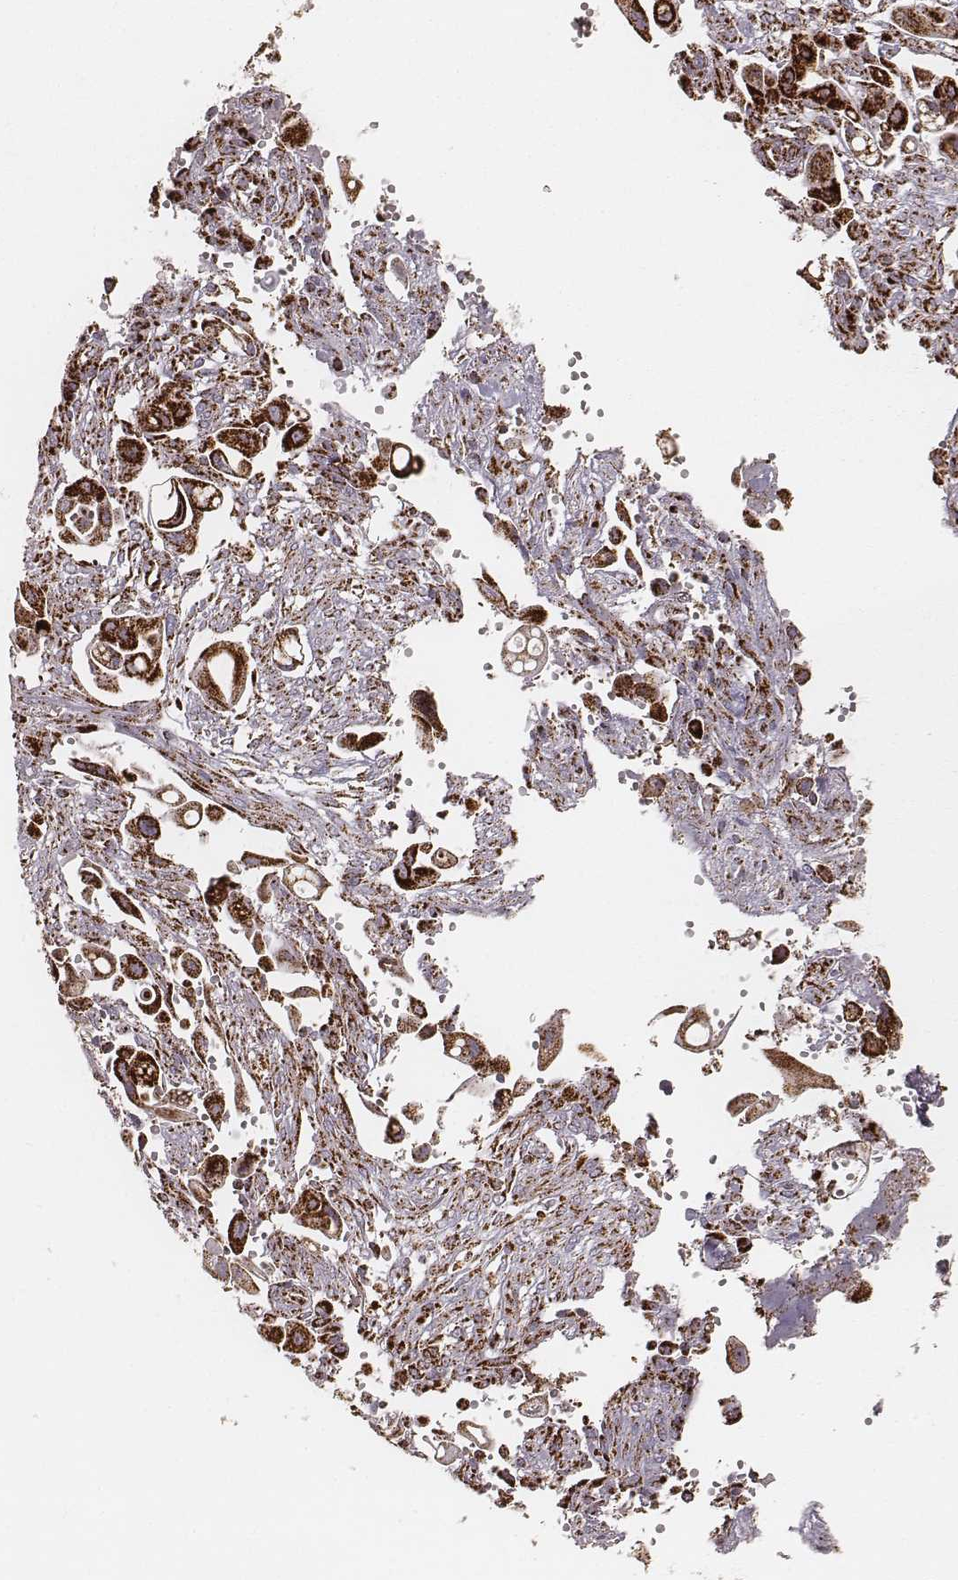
{"staining": {"intensity": "strong", "quantity": ">75%", "location": "cytoplasmic/membranous"}, "tissue": "pancreatic cancer", "cell_type": "Tumor cells", "image_type": "cancer", "snomed": [{"axis": "morphology", "description": "Adenocarcinoma, NOS"}, {"axis": "topography", "description": "Pancreas"}], "caption": "The image reveals staining of adenocarcinoma (pancreatic), revealing strong cytoplasmic/membranous protein positivity (brown color) within tumor cells.", "gene": "CS", "patient": {"sex": "male", "age": 50}}